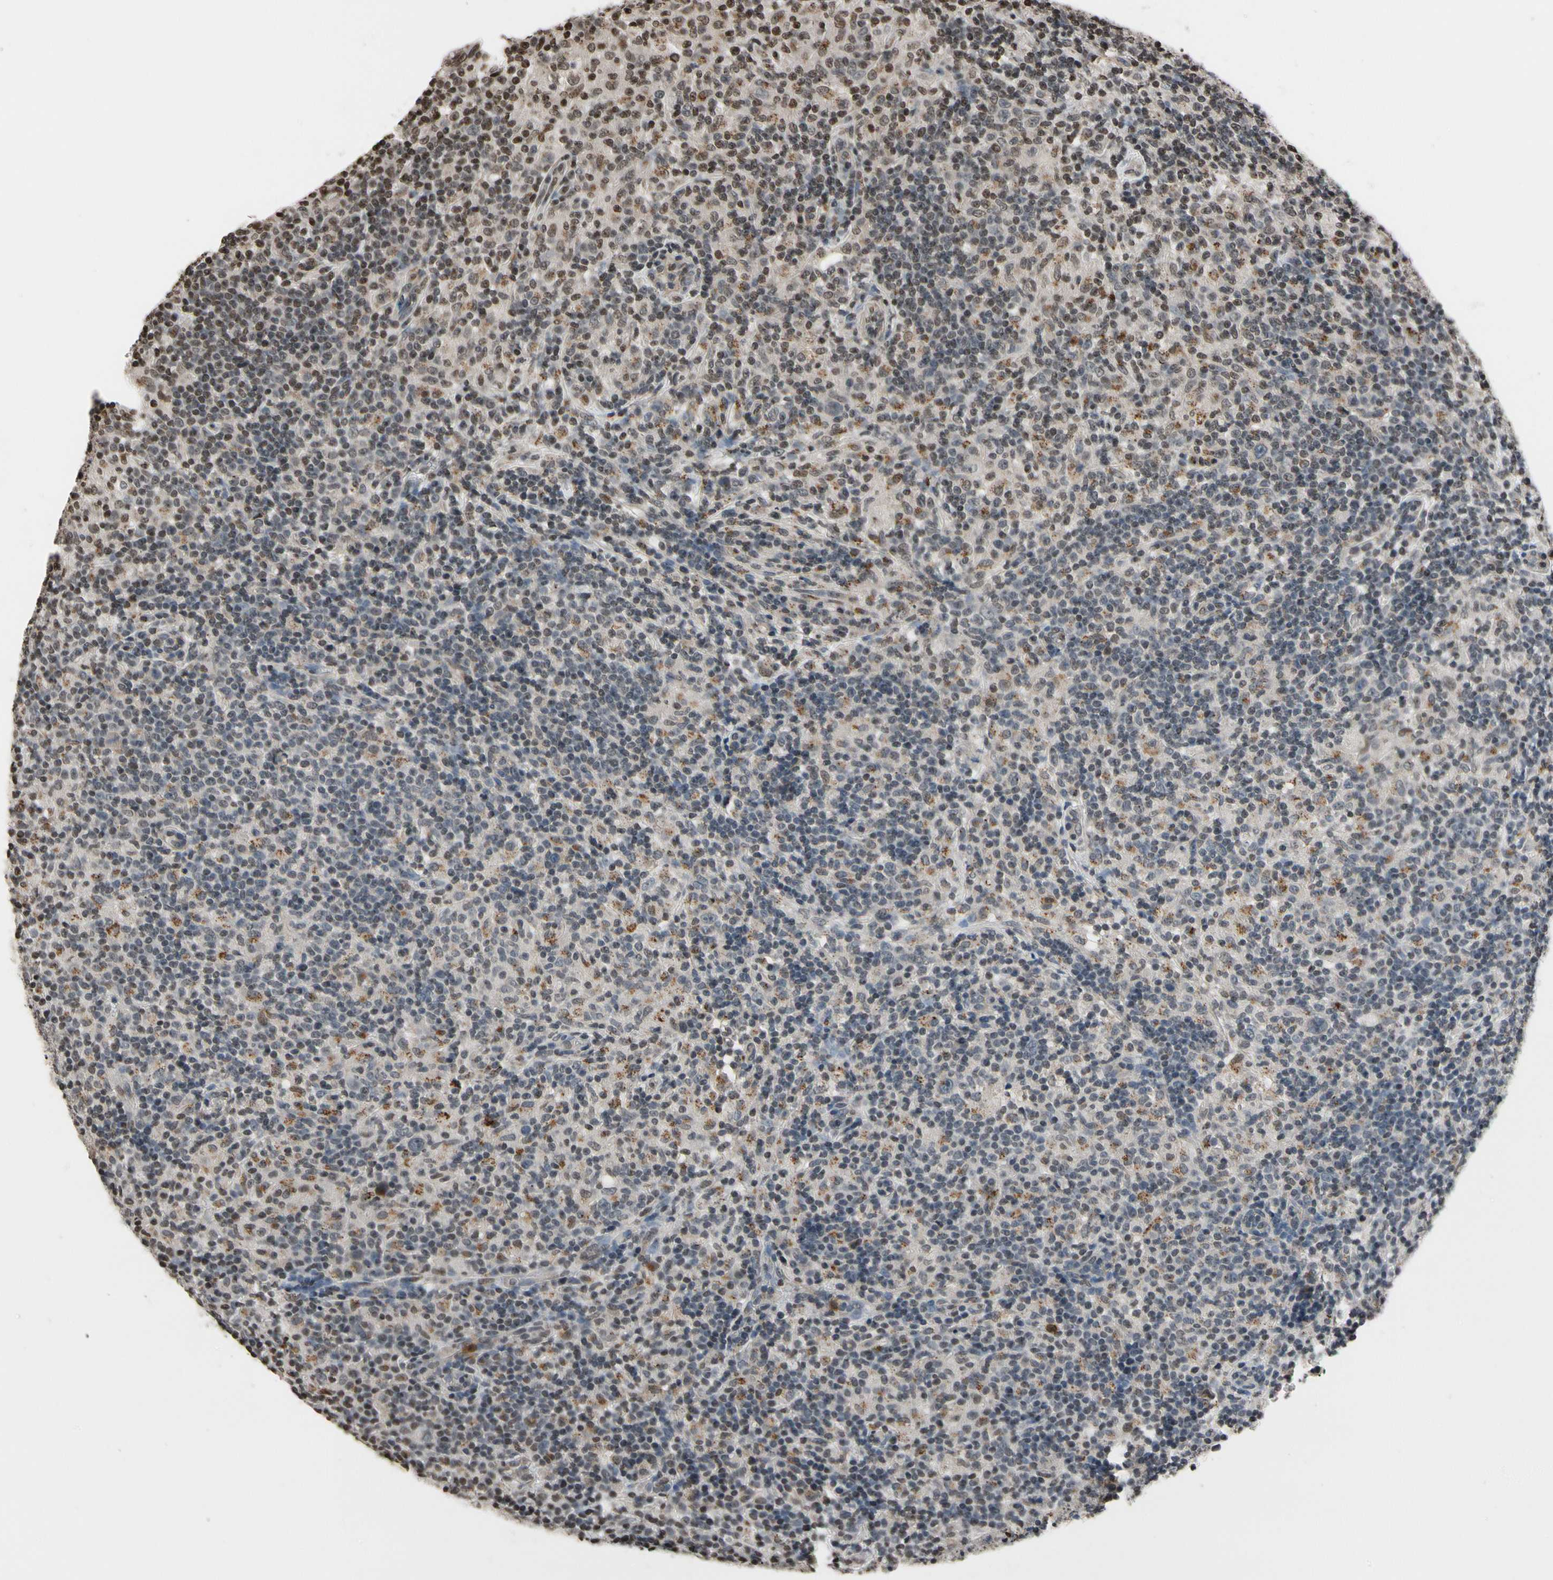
{"staining": {"intensity": "moderate", "quantity": ">75%", "location": "cytoplasmic/membranous"}, "tissue": "lymphoma", "cell_type": "Tumor cells", "image_type": "cancer", "snomed": [{"axis": "morphology", "description": "Hodgkin's disease, NOS"}, {"axis": "topography", "description": "Lymph node"}], "caption": "A brown stain labels moderate cytoplasmic/membranous positivity of a protein in Hodgkin's disease tumor cells. The protein of interest is stained brown, and the nuclei are stained in blue (DAB (3,3'-diaminobenzidine) IHC with brightfield microscopy, high magnification).", "gene": "HIPK2", "patient": {"sex": "male", "age": 70}}